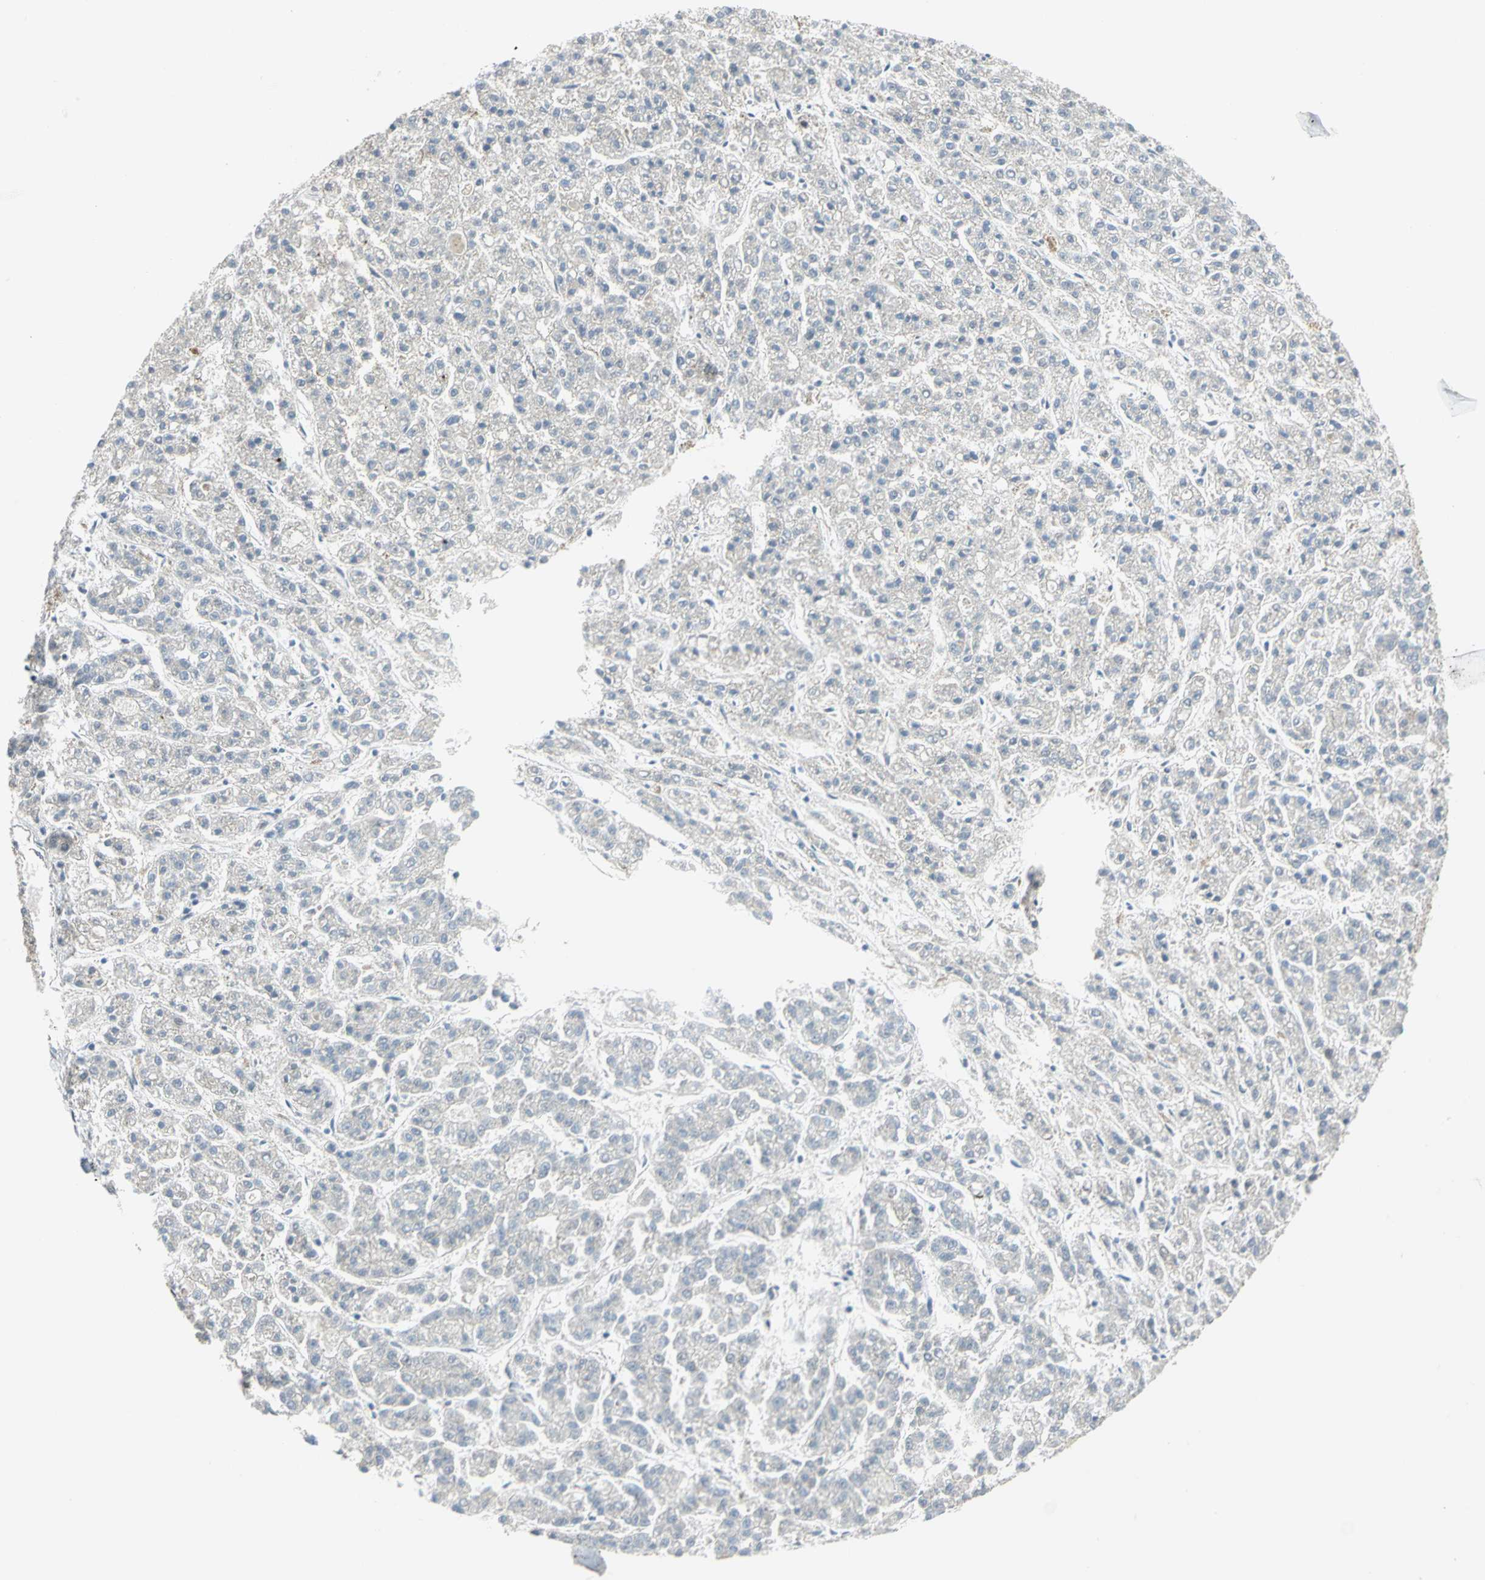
{"staining": {"intensity": "negative", "quantity": "none", "location": "none"}, "tissue": "liver cancer", "cell_type": "Tumor cells", "image_type": "cancer", "snomed": [{"axis": "morphology", "description": "Carcinoma, Hepatocellular, NOS"}, {"axis": "topography", "description": "Liver"}], "caption": "Liver hepatocellular carcinoma was stained to show a protein in brown. There is no significant staining in tumor cells. (Immunohistochemistry, brightfield microscopy, high magnification).", "gene": "ATP6V1A", "patient": {"sex": "male", "age": 70}}